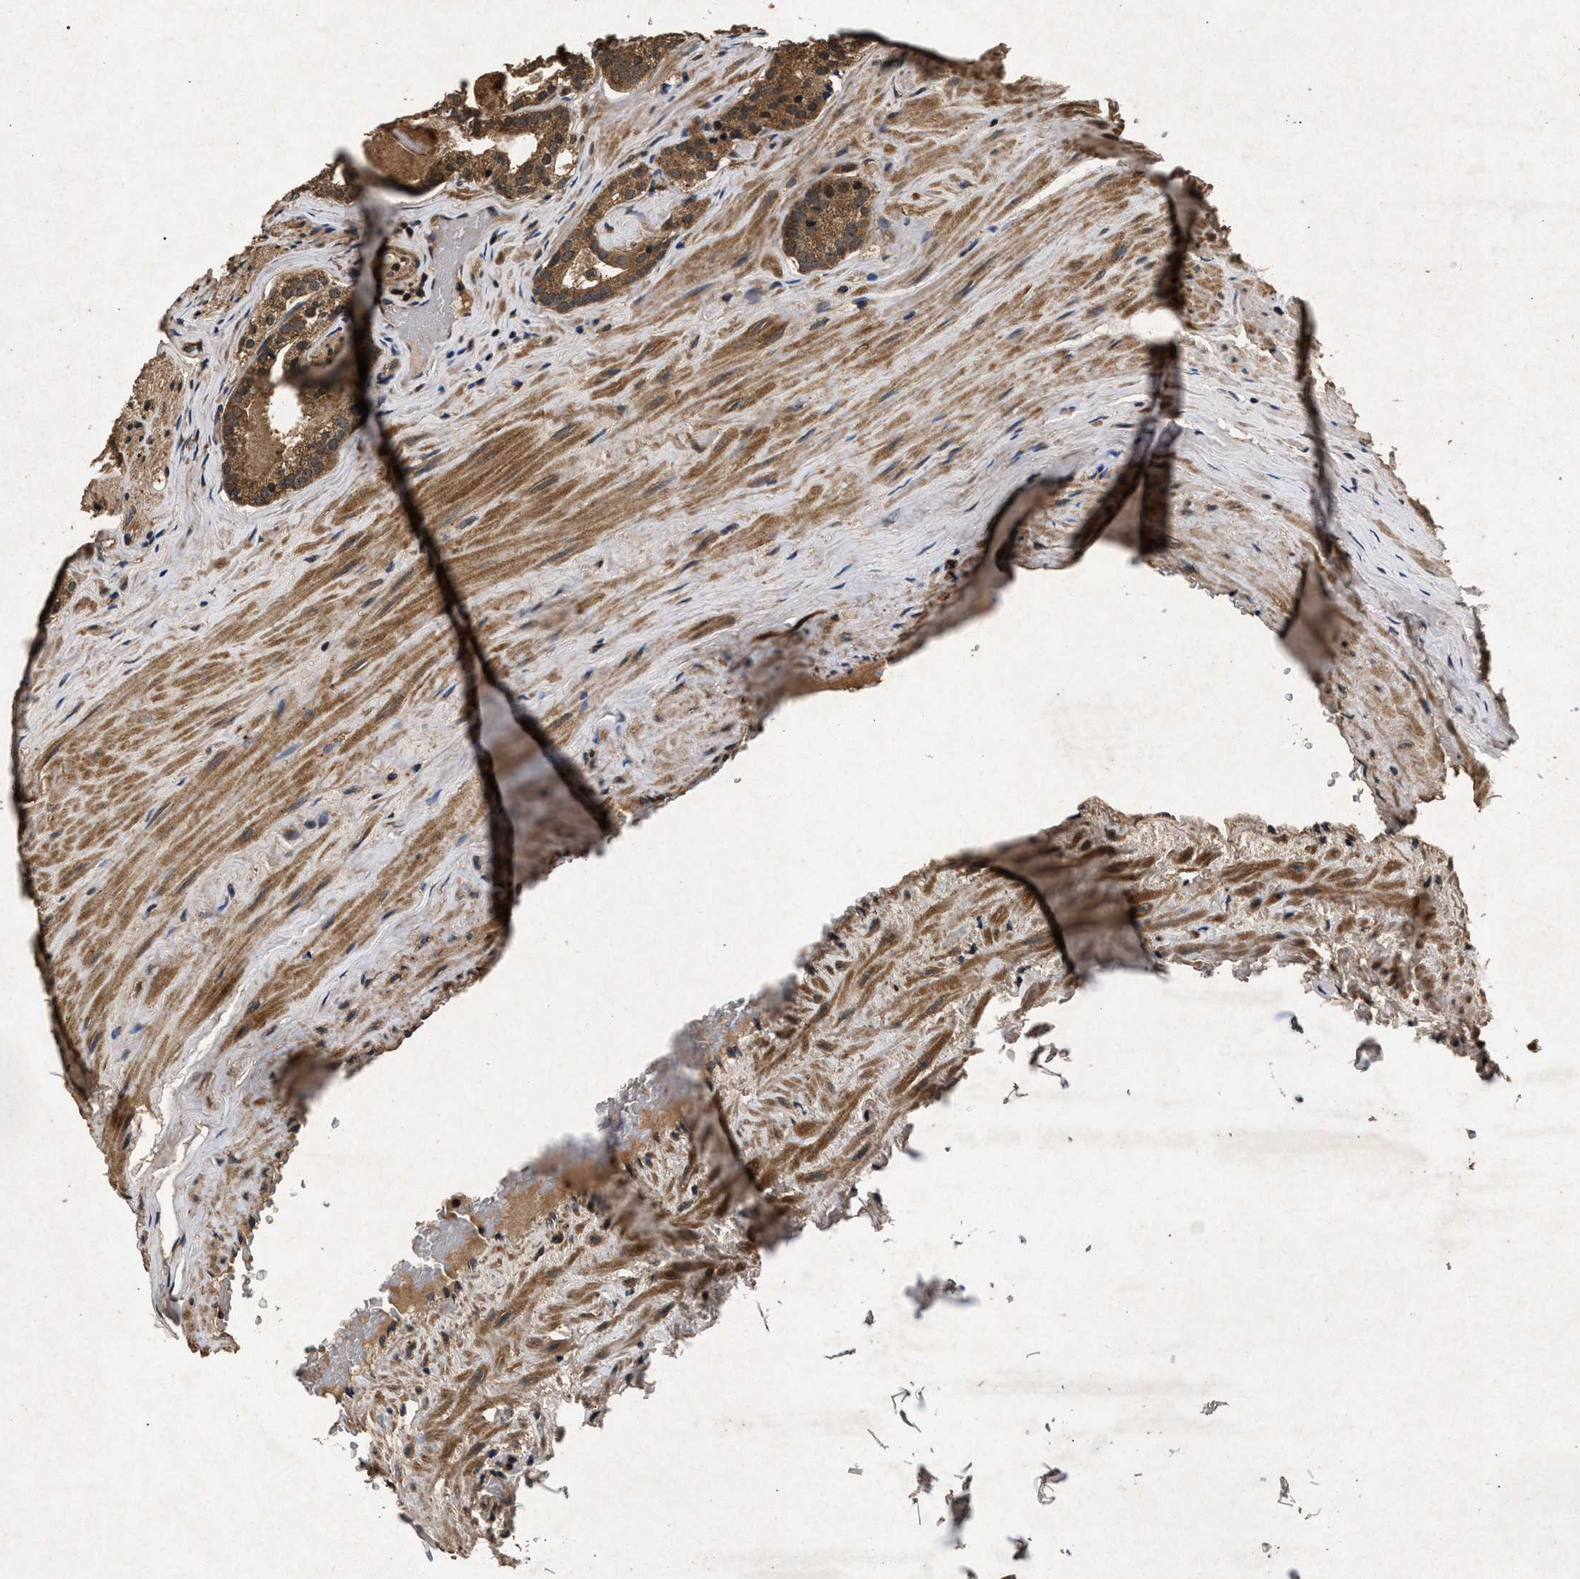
{"staining": {"intensity": "moderate", "quantity": ">75%", "location": "cytoplasmic/membranous"}, "tissue": "prostate cancer", "cell_type": "Tumor cells", "image_type": "cancer", "snomed": [{"axis": "morphology", "description": "Adenocarcinoma, Low grade"}, {"axis": "topography", "description": "Prostate"}], "caption": "Approximately >75% of tumor cells in human prostate adenocarcinoma (low-grade) display moderate cytoplasmic/membranous protein staining as visualized by brown immunohistochemical staining.", "gene": "PPP1CC", "patient": {"sex": "male", "age": 59}}